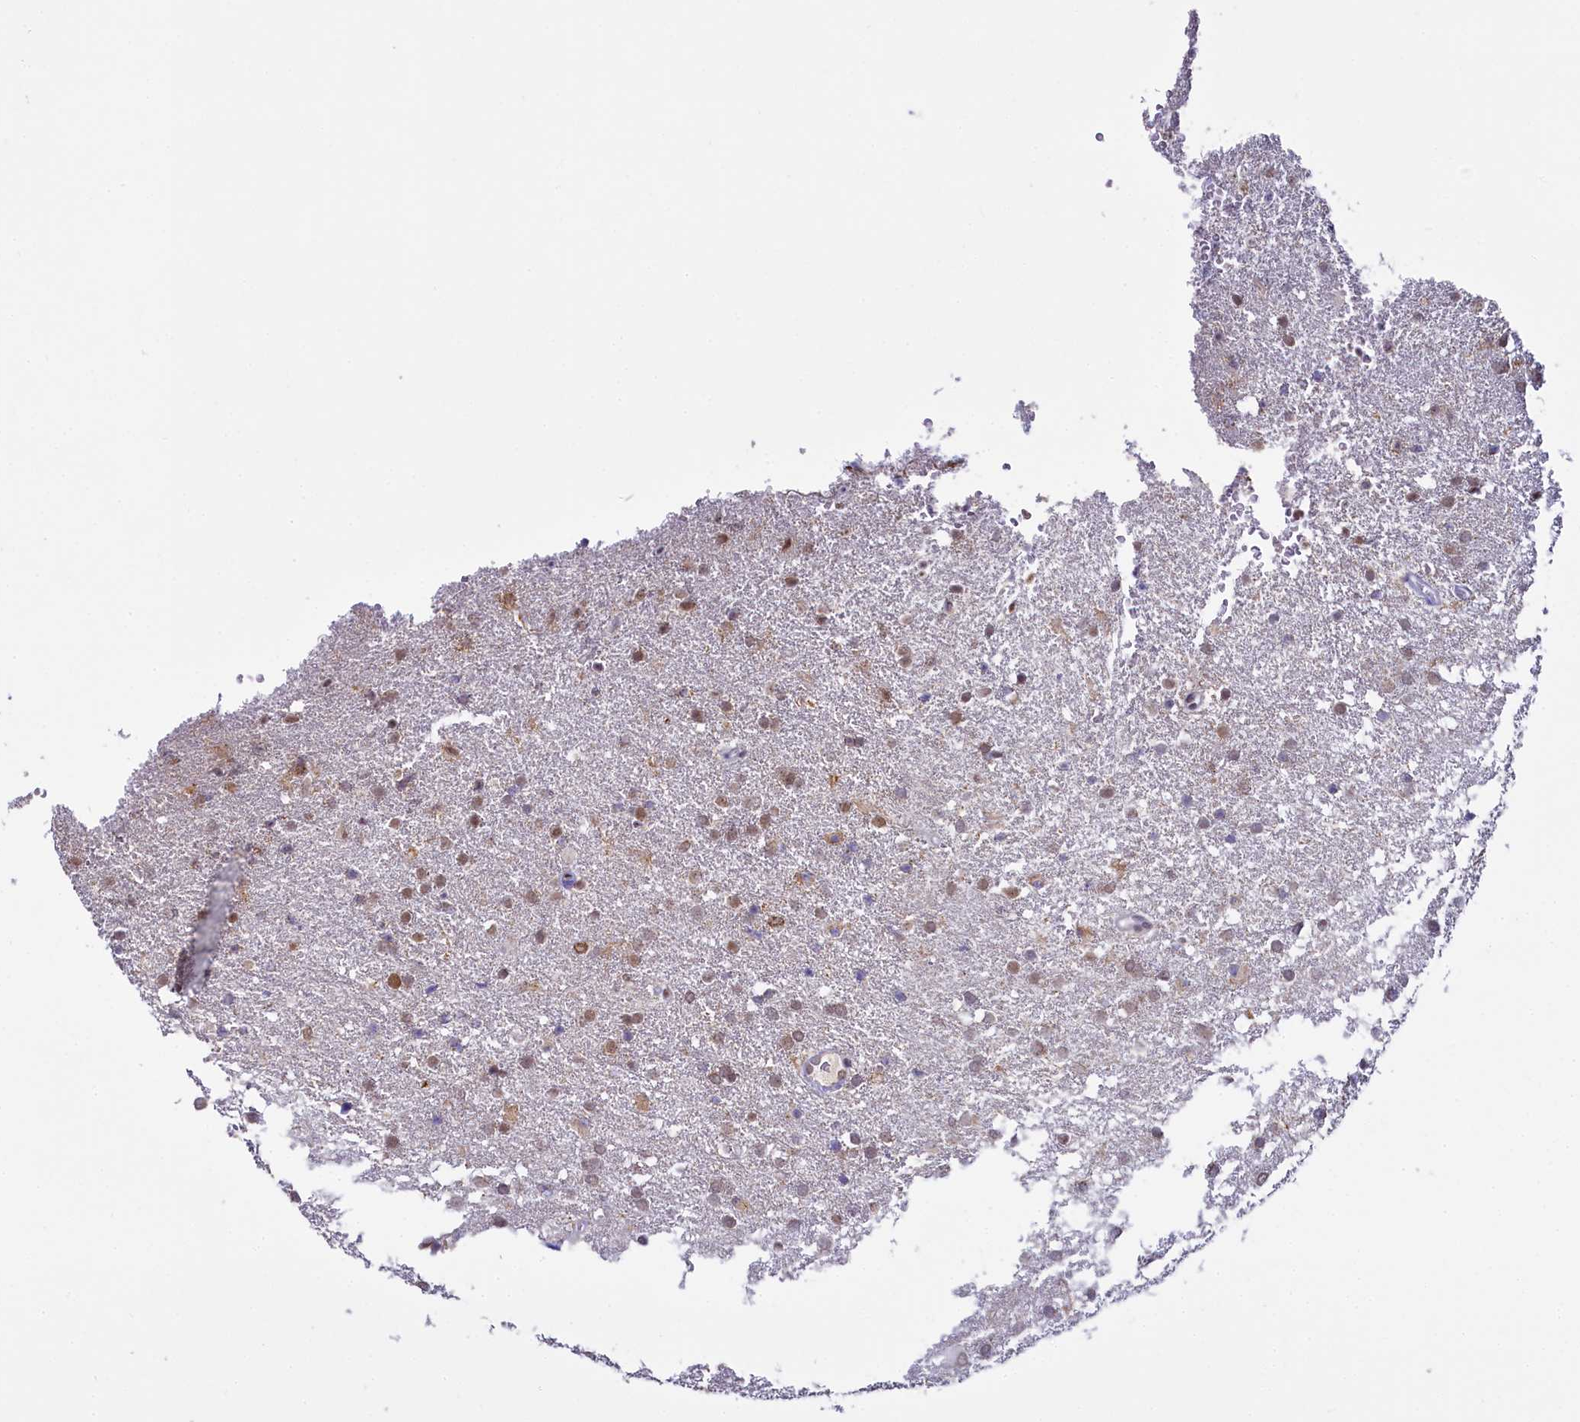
{"staining": {"intensity": "moderate", "quantity": "<25%", "location": "nuclear"}, "tissue": "glioma", "cell_type": "Tumor cells", "image_type": "cancer", "snomed": [{"axis": "morphology", "description": "Glioma, malignant, High grade"}, {"axis": "topography", "description": "Brain"}], "caption": "Protein expression analysis of human malignant glioma (high-grade) reveals moderate nuclear expression in about <25% of tumor cells.", "gene": "PPHLN1", "patient": {"sex": "male", "age": 72}}